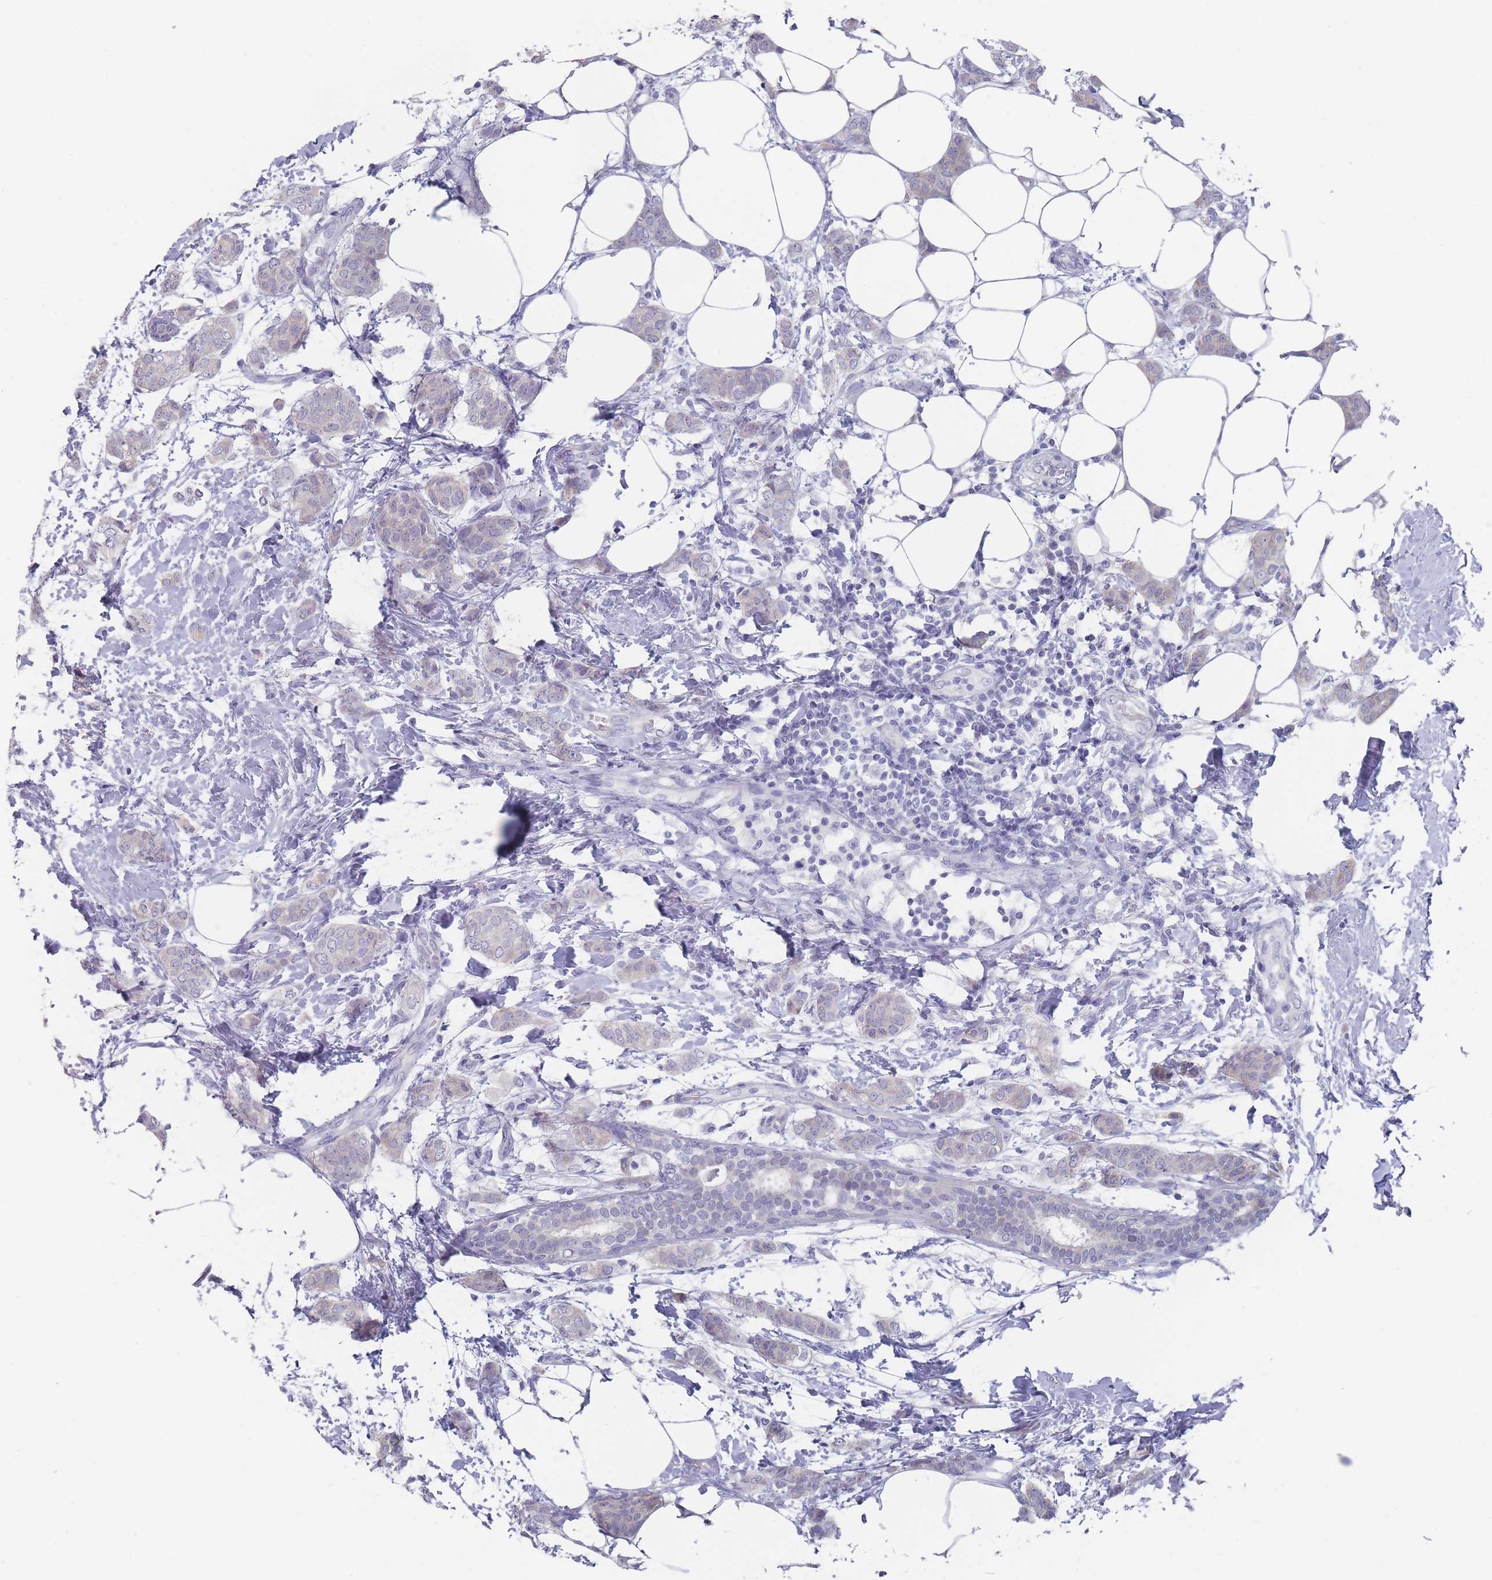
{"staining": {"intensity": "negative", "quantity": "none", "location": "none"}, "tissue": "breast cancer", "cell_type": "Tumor cells", "image_type": "cancer", "snomed": [{"axis": "morphology", "description": "Duct carcinoma"}, {"axis": "topography", "description": "Breast"}], "caption": "DAB (3,3'-diaminobenzidine) immunohistochemical staining of human breast invasive ductal carcinoma exhibits no significant staining in tumor cells.", "gene": "CYP51A1", "patient": {"sex": "female", "age": 72}}